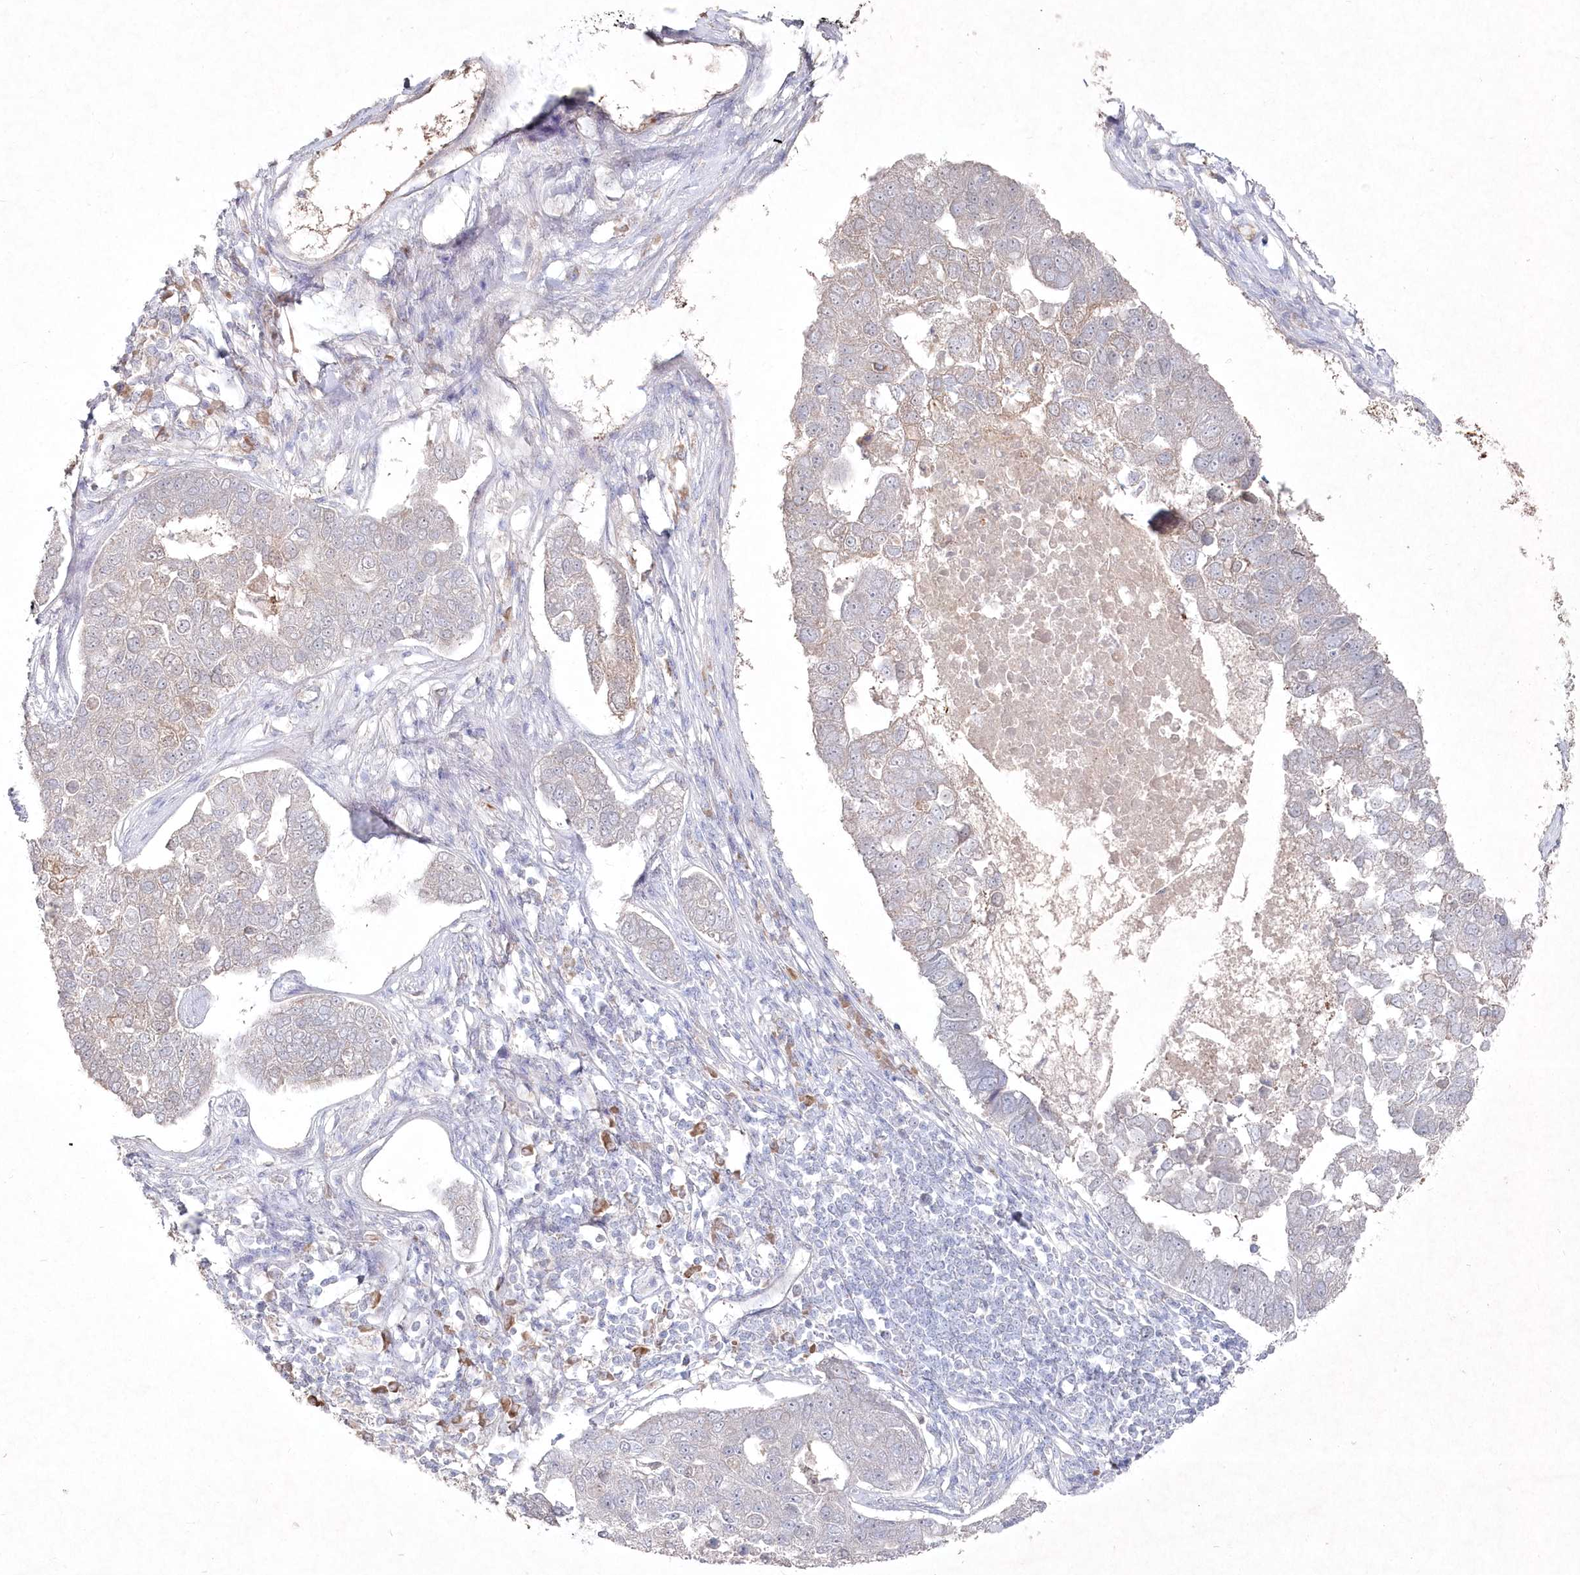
{"staining": {"intensity": "moderate", "quantity": "<25%", "location": "cytoplasmic/membranous"}, "tissue": "pancreatic cancer", "cell_type": "Tumor cells", "image_type": "cancer", "snomed": [{"axis": "morphology", "description": "Adenocarcinoma, NOS"}, {"axis": "topography", "description": "Pancreas"}], "caption": "Immunohistochemistry micrograph of human adenocarcinoma (pancreatic) stained for a protein (brown), which reveals low levels of moderate cytoplasmic/membranous expression in about <25% of tumor cells.", "gene": "TGFBRAP1", "patient": {"sex": "female", "age": 61}}